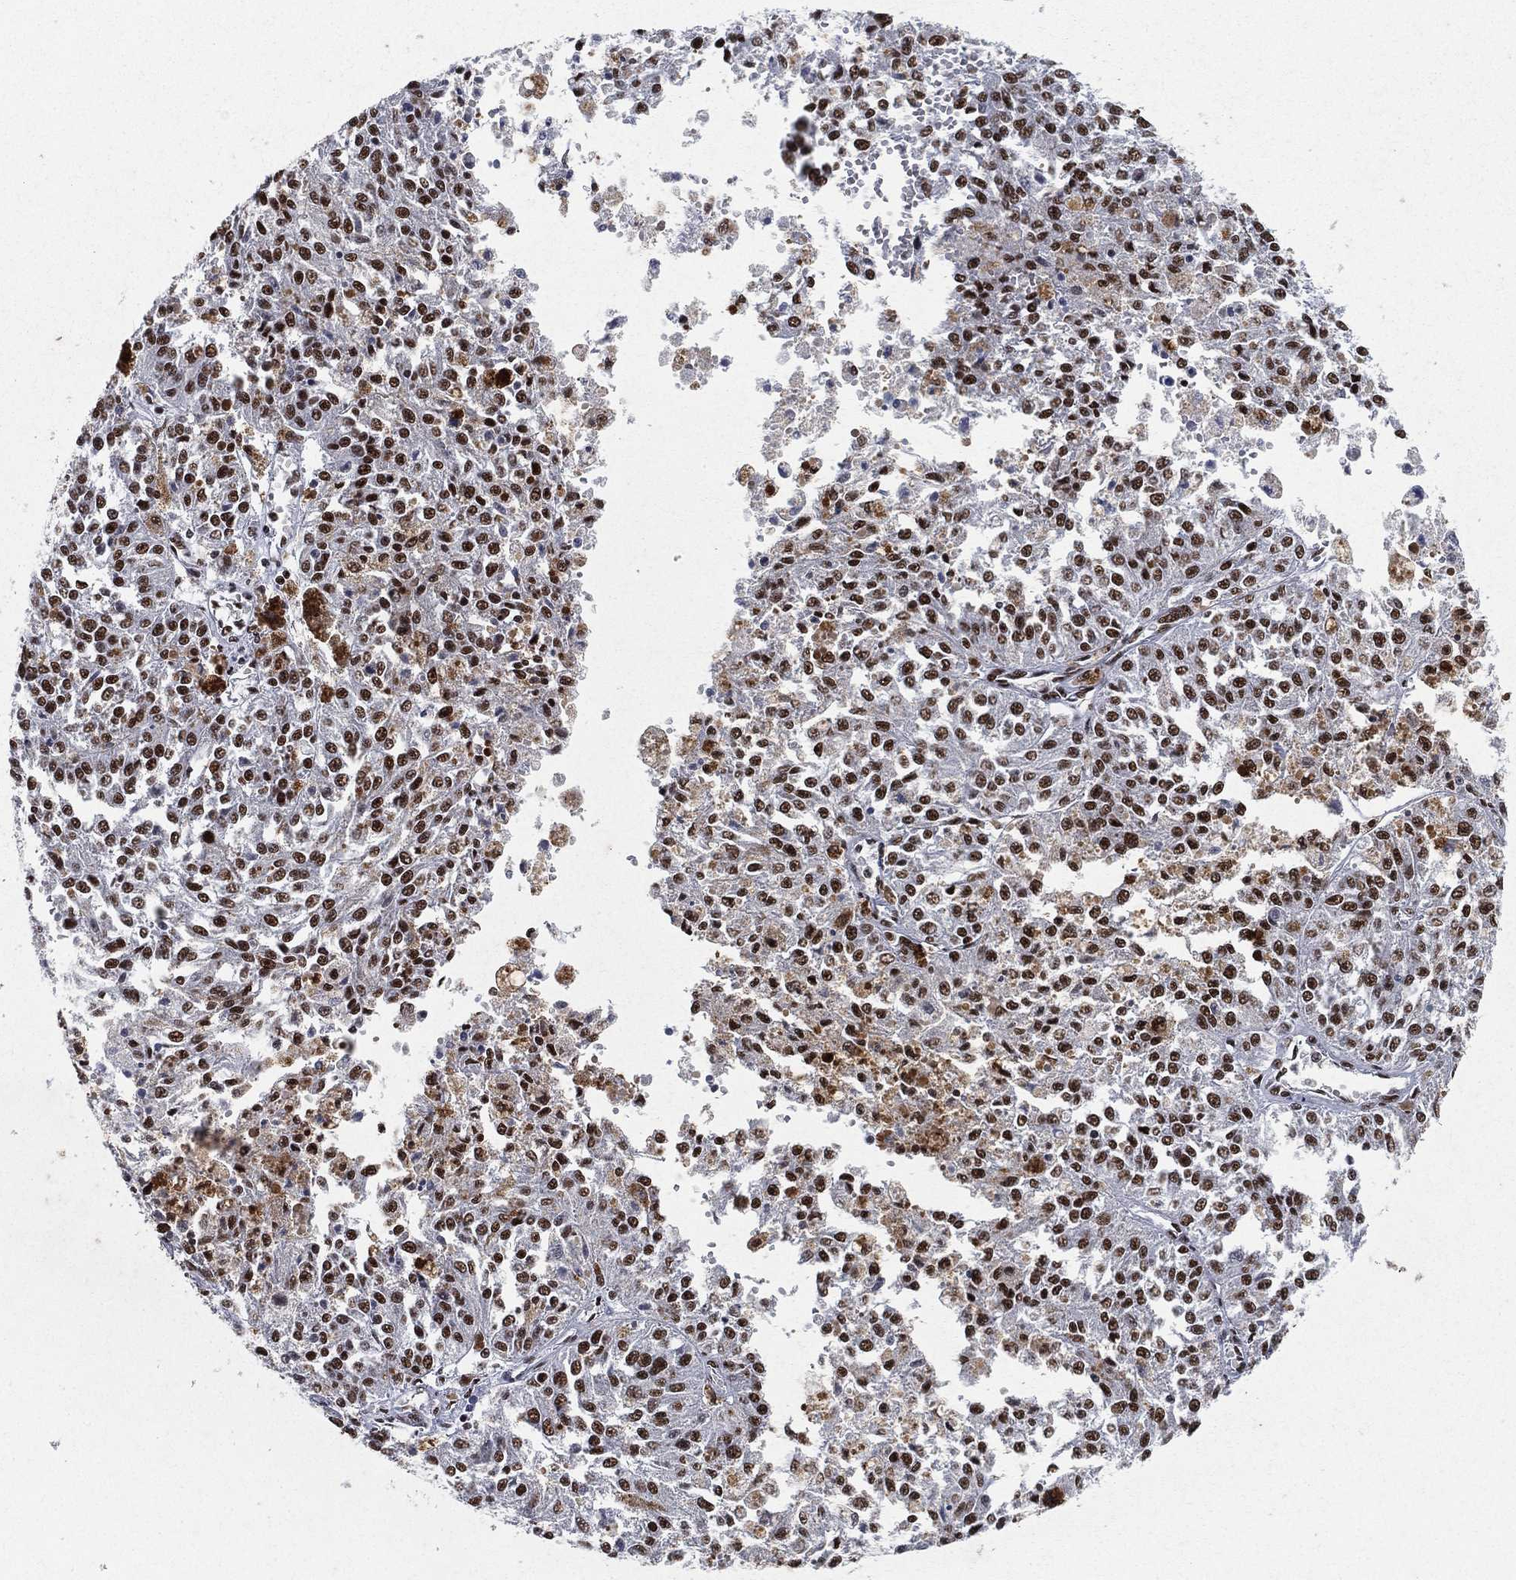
{"staining": {"intensity": "strong", "quantity": ">75%", "location": "nuclear"}, "tissue": "melanoma", "cell_type": "Tumor cells", "image_type": "cancer", "snomed": [{"axis": "morphology", "description": "Malignant melanoma, Metastatic site"}, {"axis": "topography", "description": "Lymph node"}], "caption": "There is high levels of strong nuclear expression in tumor cells of melanoma, as demonstrated by immunohistochemical staining (brown color).", "gene": "DDX27", "patient": {"sex": "female", "age": 64}}